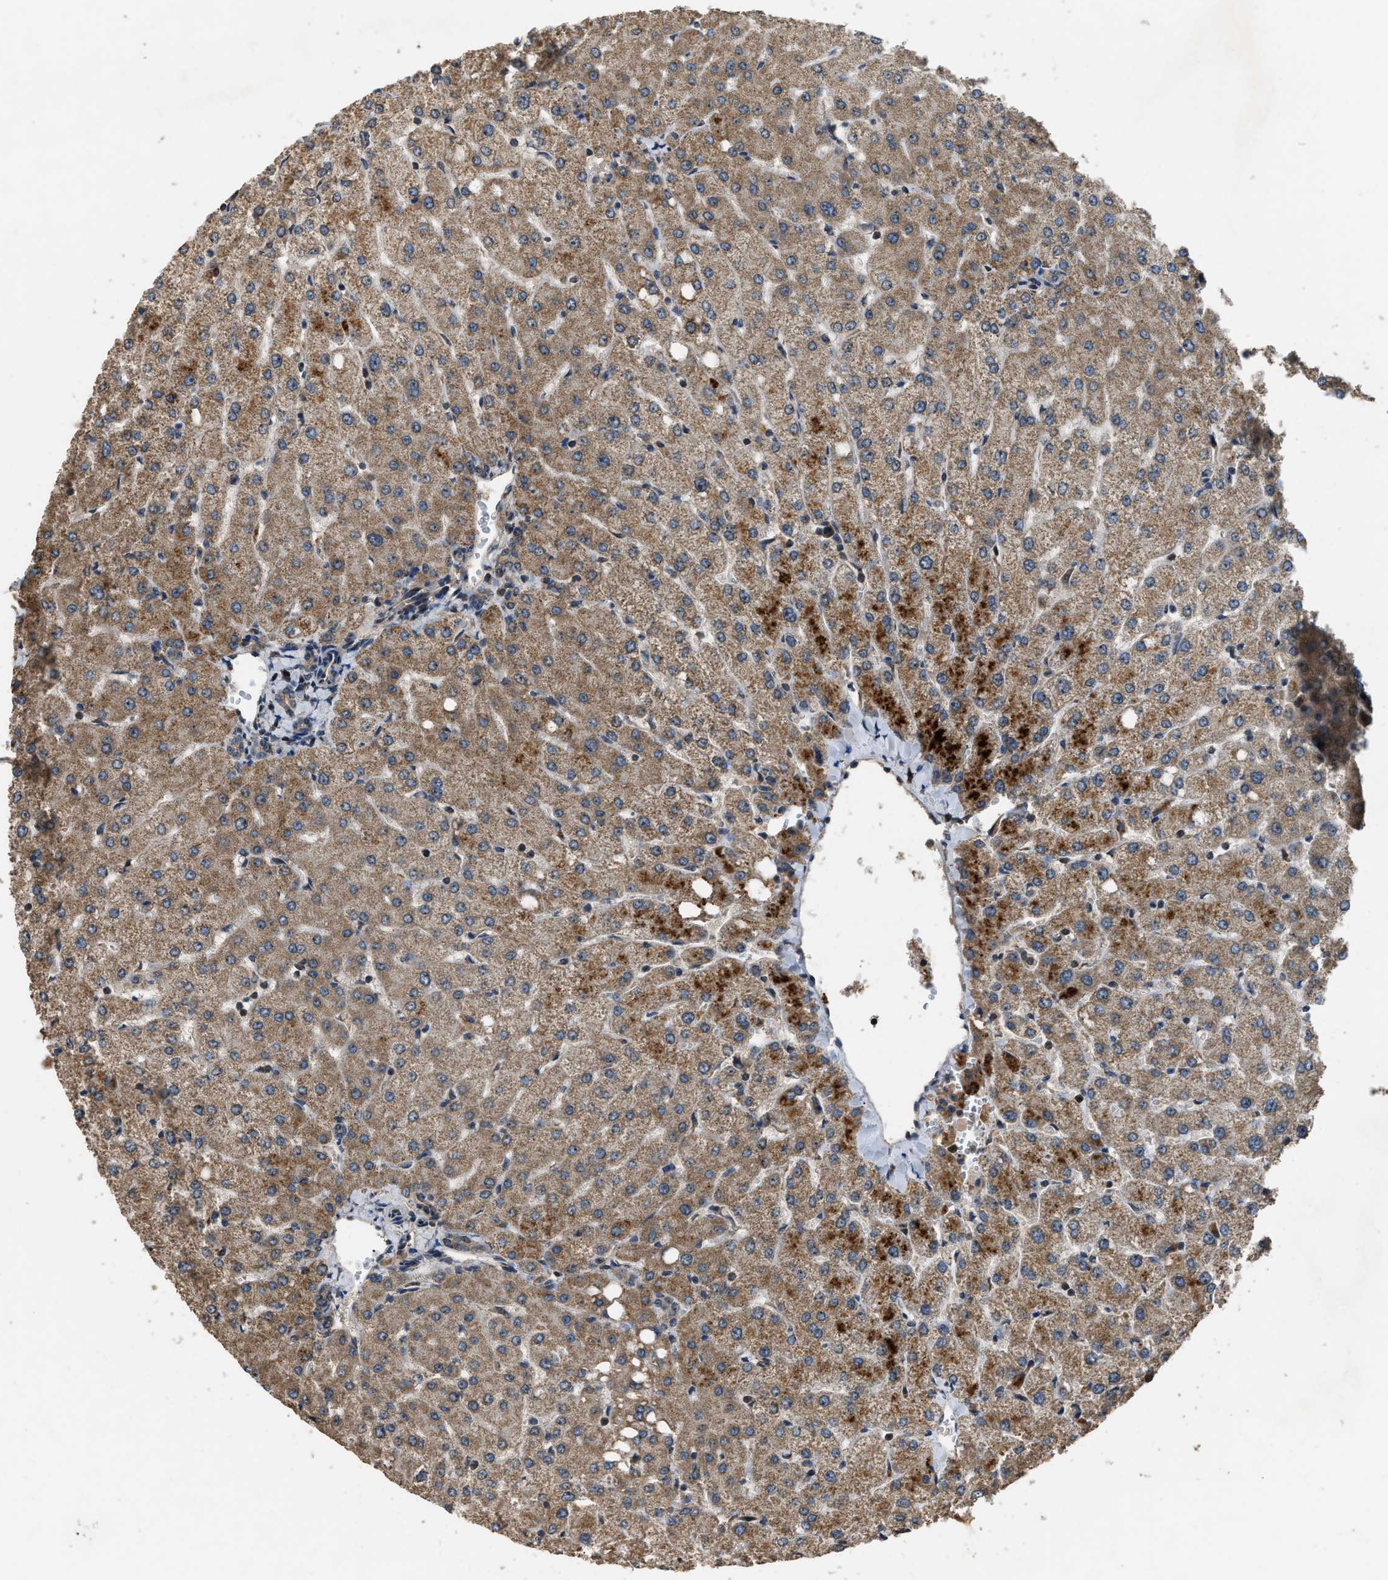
{"staining": {"intensity": "weak", "quantity": ">75%", "location": "cytoplasmic/membranous"}, "tissue": "liver", "cell_type": "Cholangiocytes", "image_type": "normal", "snomed": [{"axis": "morphology", "description": "Normal tissue, NOS"}, {"axis": "topography", "description": "Liver"}], "caption": "Cholangiocytes exhibit low levels of weak cytoplasmic/membranous positivity in approximately >75% of cells in unremarkable liver.", "gene": "DENND6B", "patient": {"sex": "female", "age": 54}}